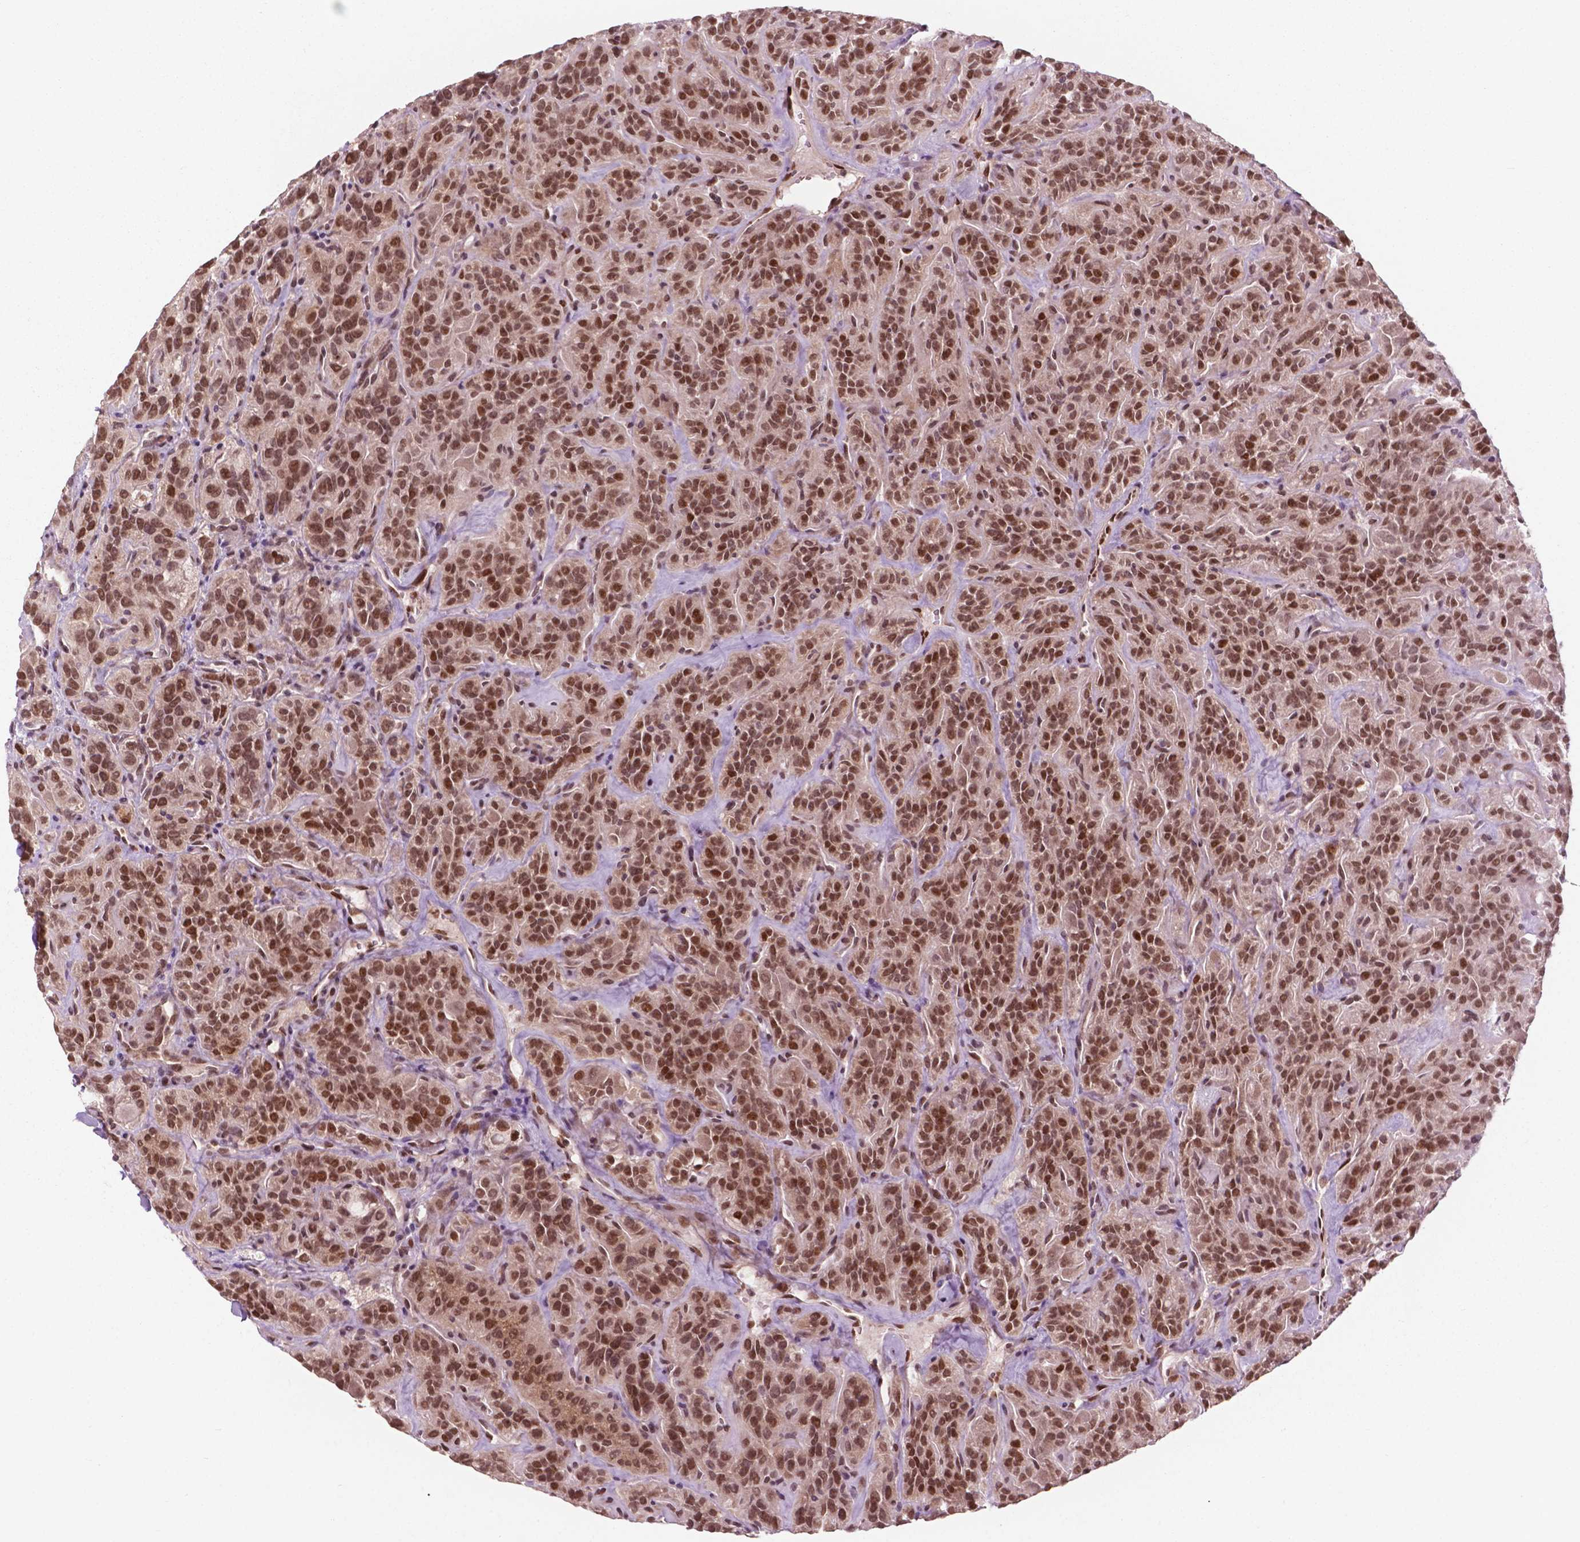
{"staining": {"intensity": "moderate", "quantity": ">75%", "location": "nuclear"}, "tissue": "thyroid cancer", "cell_type": "Tumor cells", "image_type": "cancer", "snomed": [{"axis": "morphology", "description": "Papillary adenocarcinoma, NOS"}, {"axis": "topography", "description": "Thyroid gland"}], "caption": "Immunohistochemical staining of human thyroid cancer demonstrates medium levels of moderate nuclear staining in about >75% of tumor cells. The staining is performed using DAB brown chromogen to label protein expression. The nuclei are counter-stained blue using hematoxylin.", "gene": "NFAT5", "patient": {"sex": "female", "age": 45}}